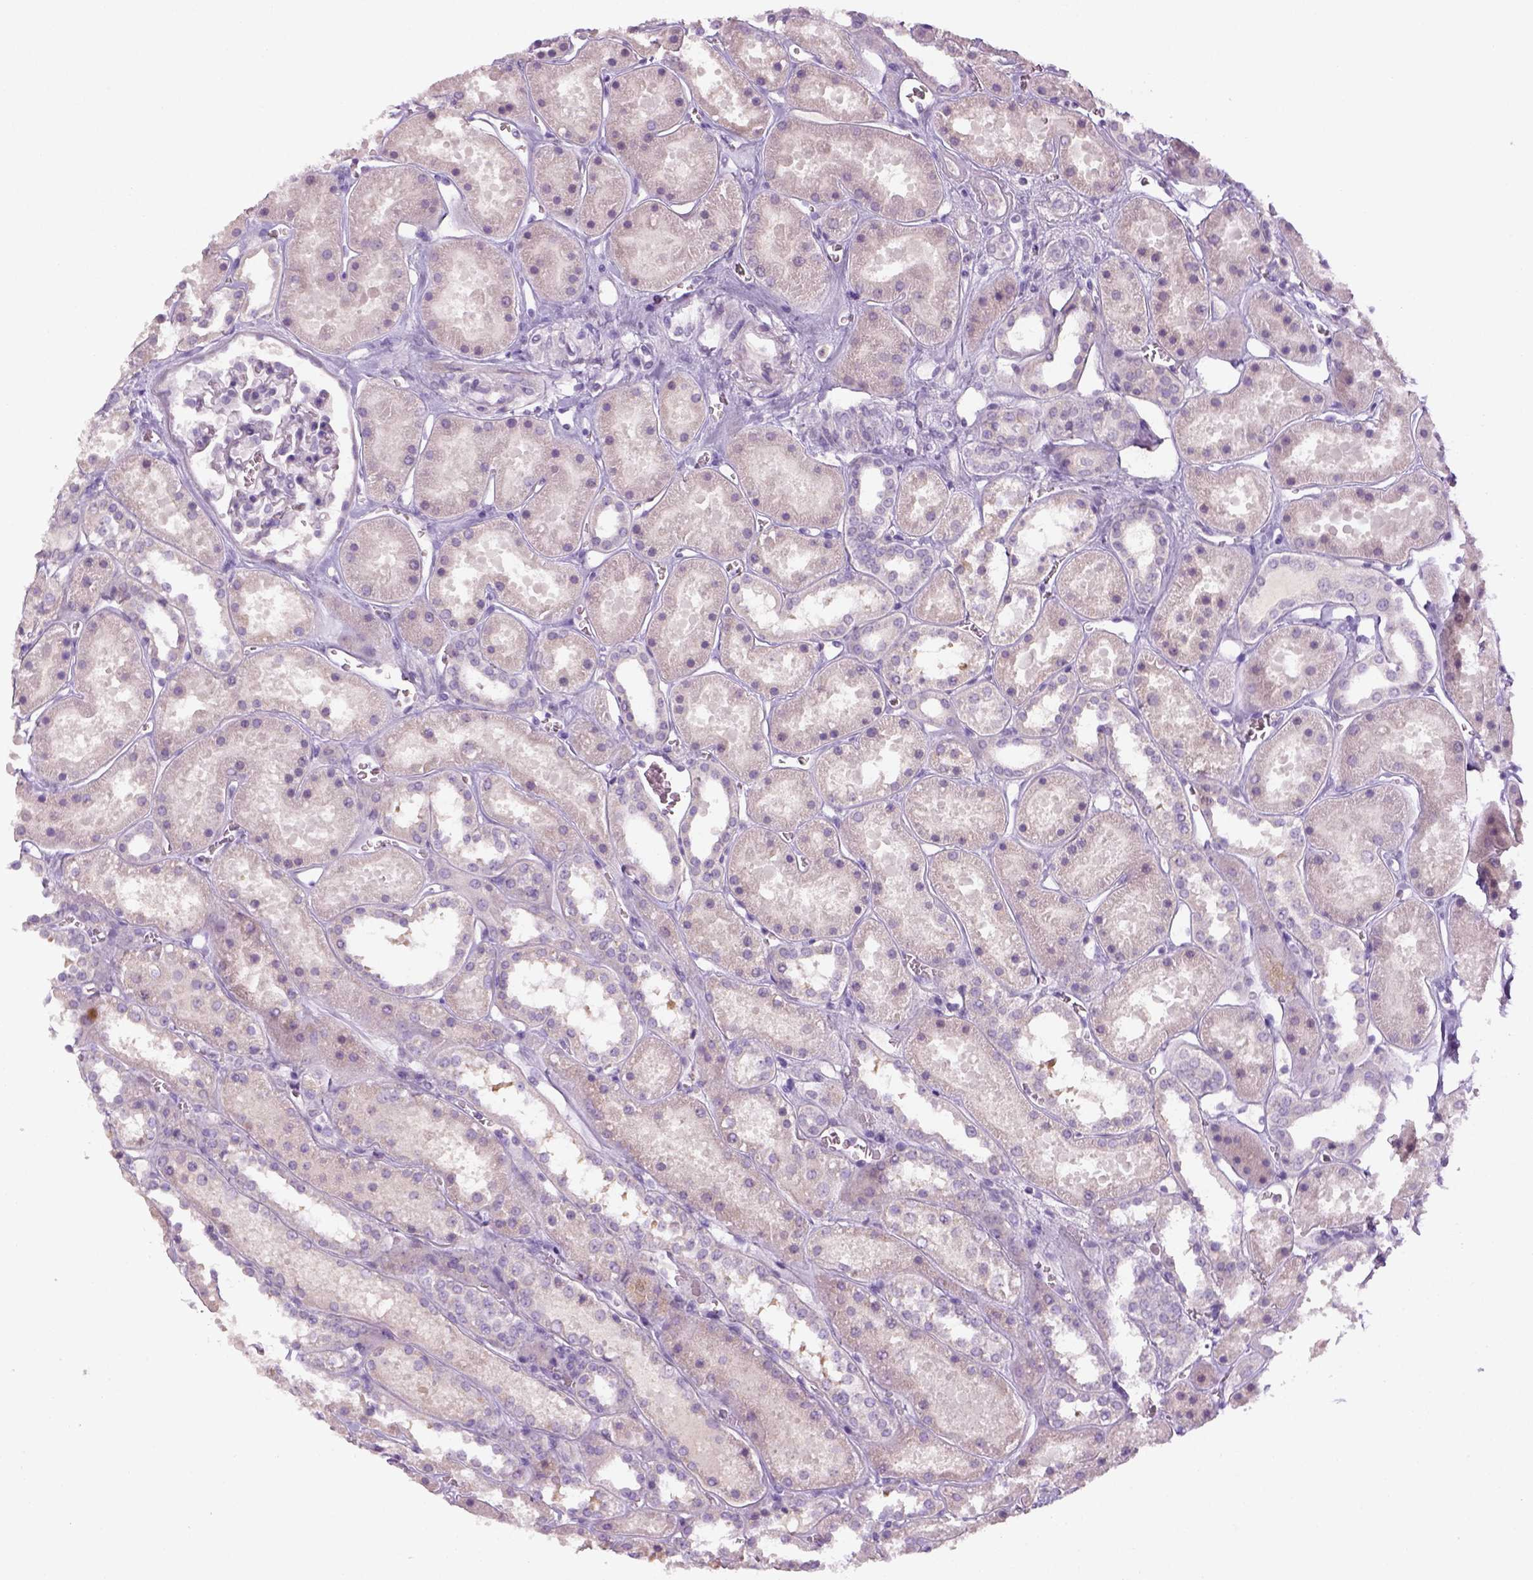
{"staining": {"intensity": "negative", "quantity": "none", "location": "none"}, "tissue": "kidney", "cell_type": "Cells in glomeruli", "image_type": "normal", "snomed": [{"axis": "morphology", "description": "Normal tissue, NOS"}, {"axis": "topography", "description": "Kidney"}], "caption": "Protein analysis of unremarkable kidney reveals no significant staining in cells in glomeruli.", "gene": "GFI1B", "patient": {"sex": "female", "age": 41}}